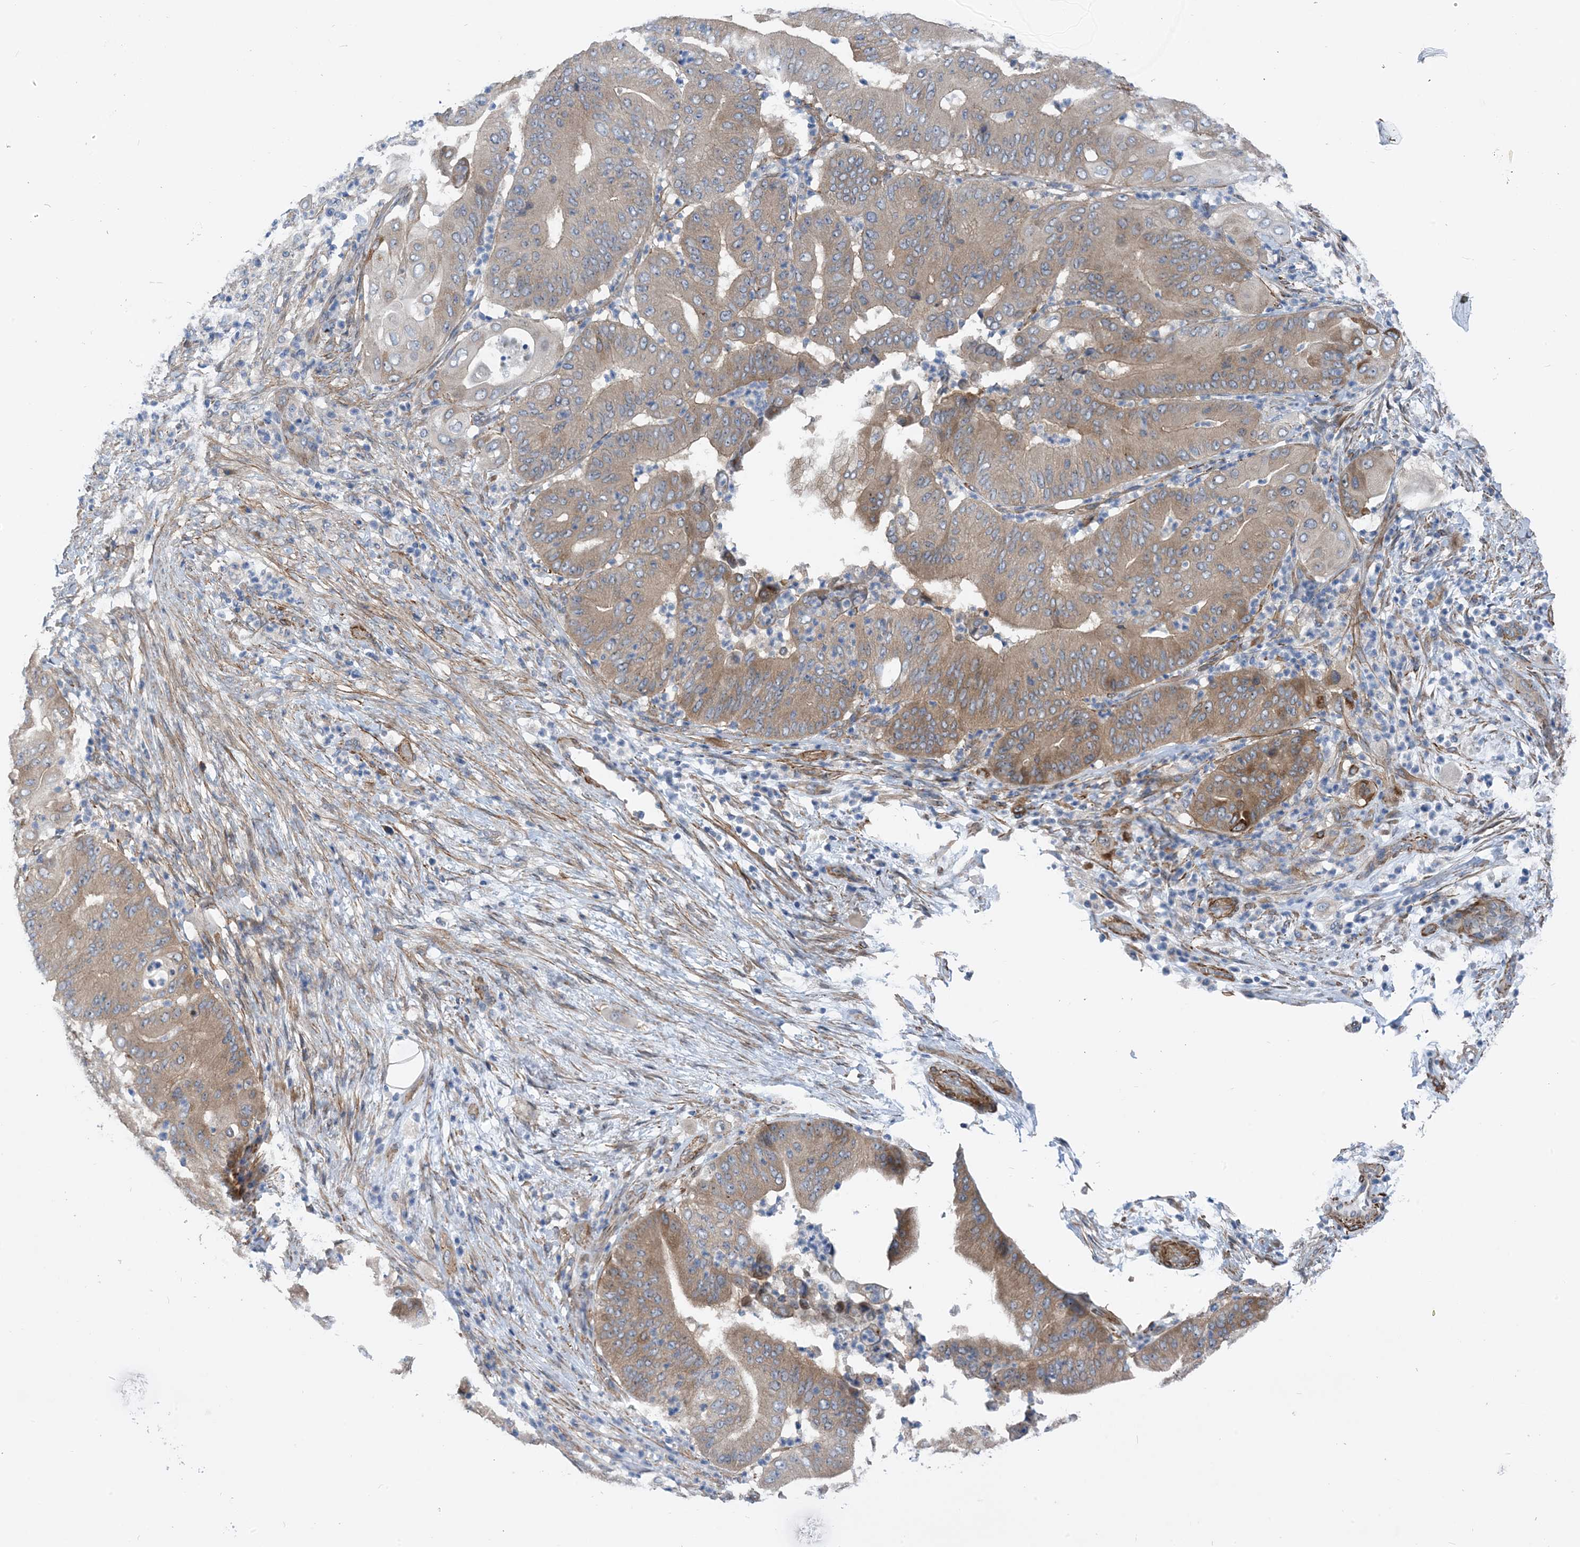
{"staining": {"intensity": "moderate", "quantity": "<25%", "location": "cytoplasmic/membranous"}, "tissue": "pancreatic cancer", "cell_type": "Tumor cells", "image_type": "cancer", "snomed": [{"axis": "morphology", "description": "Adenocarcinoma, NOS"}, {"axis": "topography", "description": "Pancreas"}], "caption": "Immunohistochemical staining of human adenocarcinoma (pancreatic) demonstrates moderate cytoplasmic/membranous protein staining in approximately <25% of tumor cells. The staining was performed using DAB, with brown indicating positive protein expression. Nuclei are stained blue with hematoxylin.", "gene": "PLEKHA3", "patient": {"sex": "female", "age": 77}}